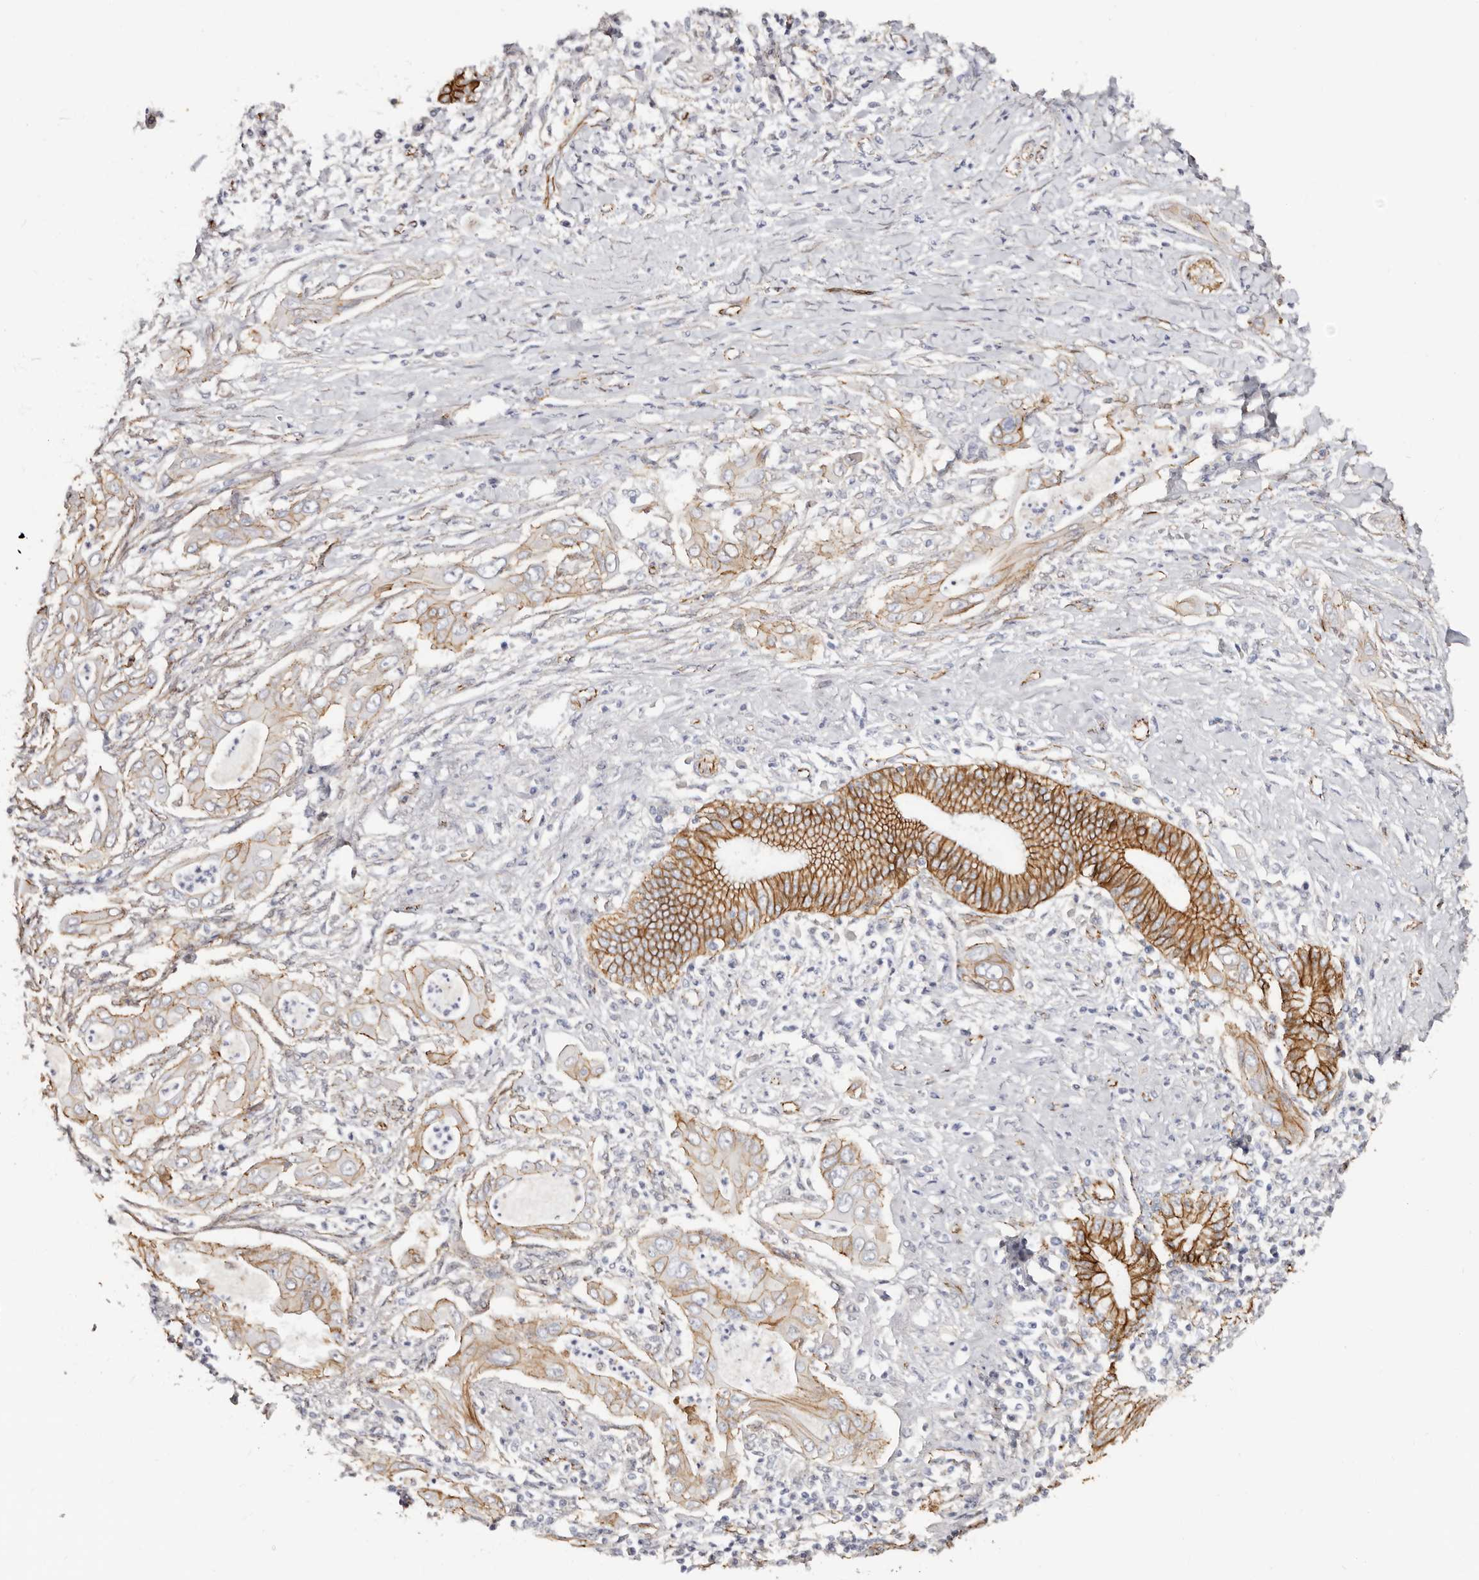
{"staining": {"intensity": "strong", "quantity": ">75%", "location": "cytoplasmic/membranous"}, "tissue": "pancreatic cancer", "cell_type": "Tumor cells", "image_type": "cancer", "snomed": [{"axis": "morphology", "description": "Adenocarcinoma, NOS"}, {"axis": "topography", "description": "Pancreas"}], "caption": "Protein expression analysis of pancreatic cancer (adenocarcinoma) exhibits strong cytoplasmic/membranous expression in about >75% of tumor cells. (Stains: DAB in brown, nuclei in blue, Microscopy: brightfield microscopy at high magnification).", "gene": "CTNNB1", "patient": {"sex": "male", "age": 58}}